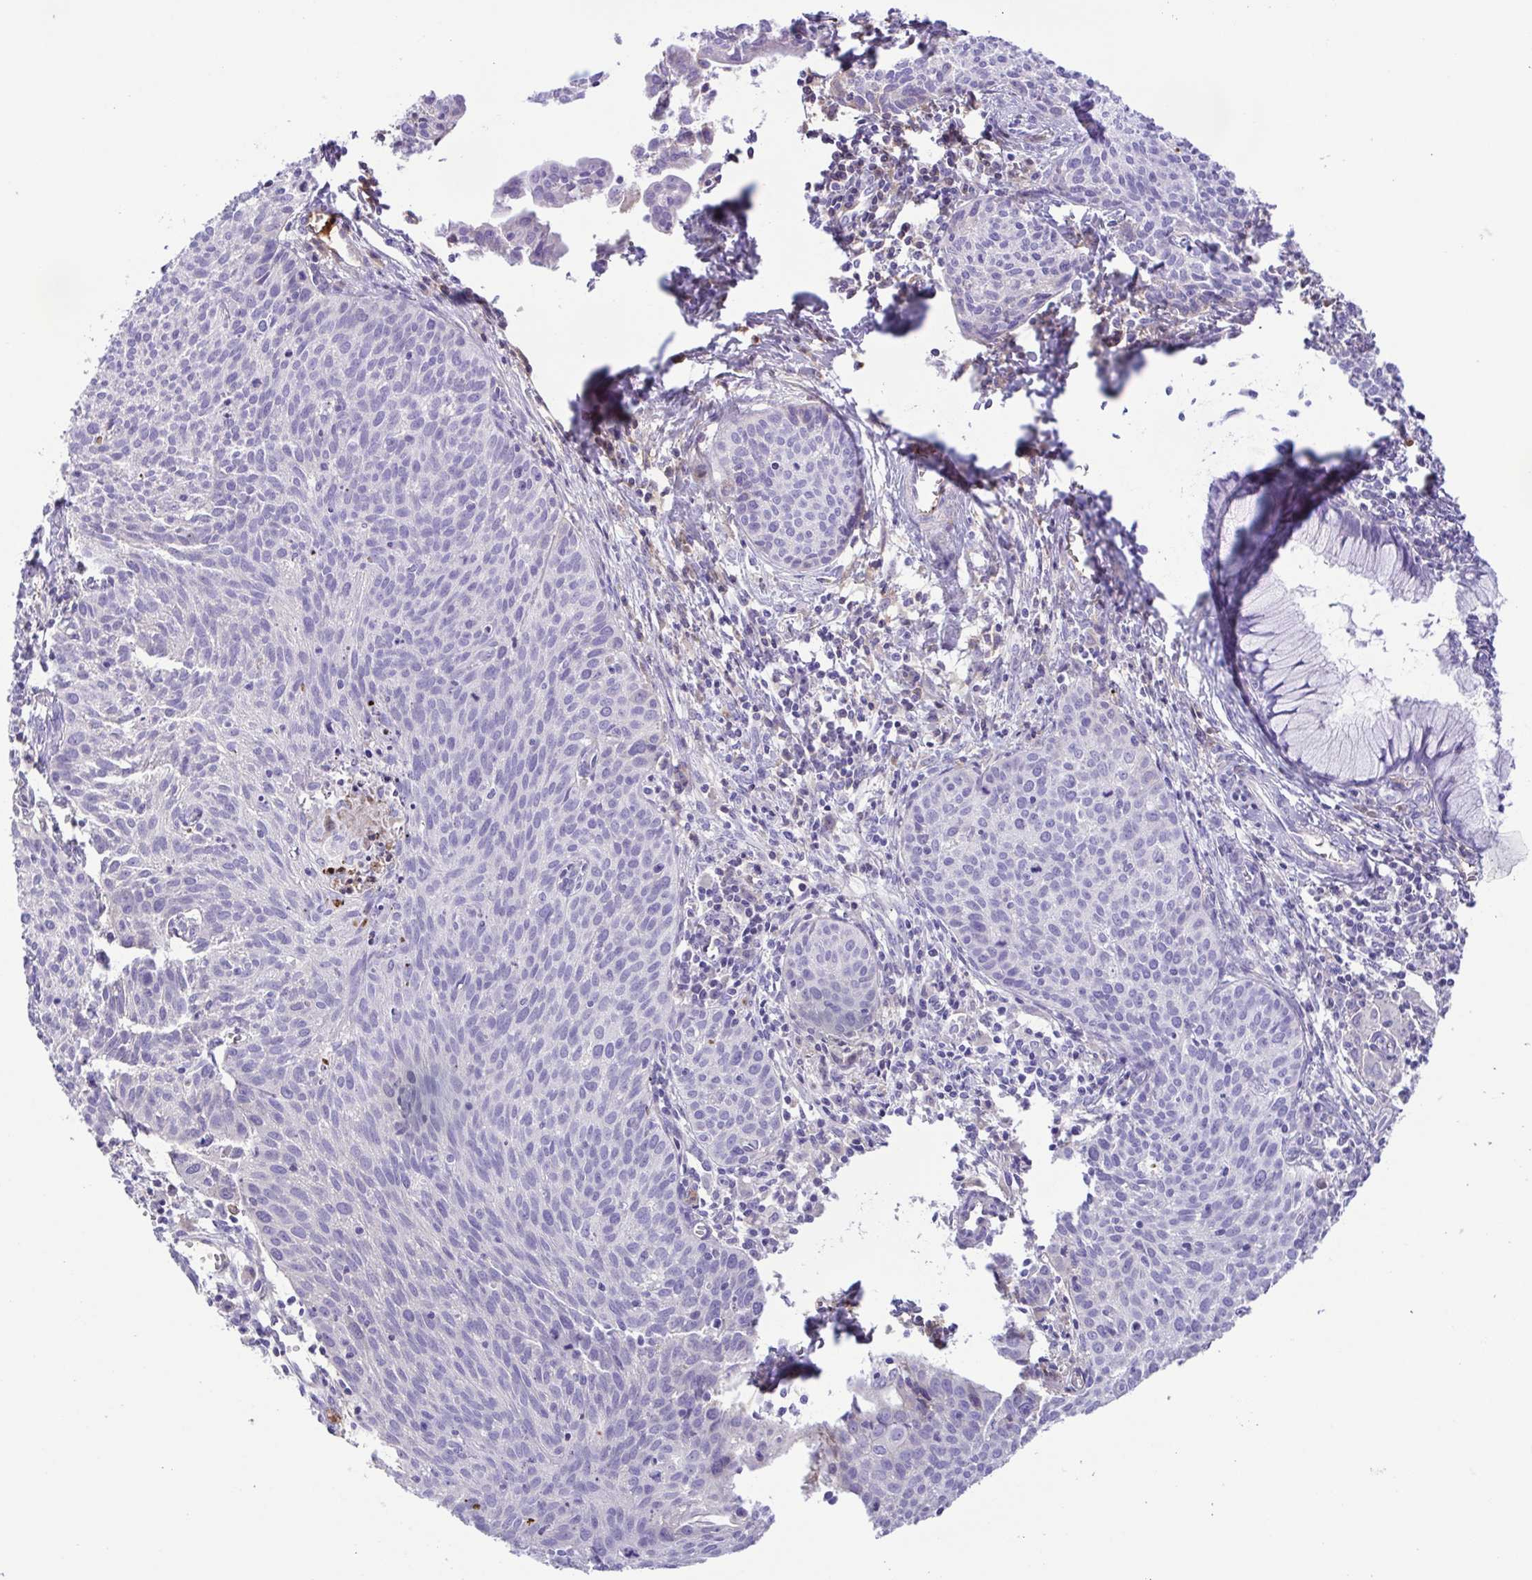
{"staining": {"intensity": "negative", "quantity": "none", "location": "none"}, "tissue": "cervical cancer", "cell_type": "Tumor cells", "image_type": "cancer", "snomed": [{"axis": "morphology", "description": "Squamous cell carcinoma, NOS"}, {"axis": "topography", "description": "Cervix"}], "caption": "The image demonstrates no staining of tumor cells in cervical cancer (squamous cell carcinoma).", "gene": "IGFL1", "patient": {"sex": "female", "age": 38}}